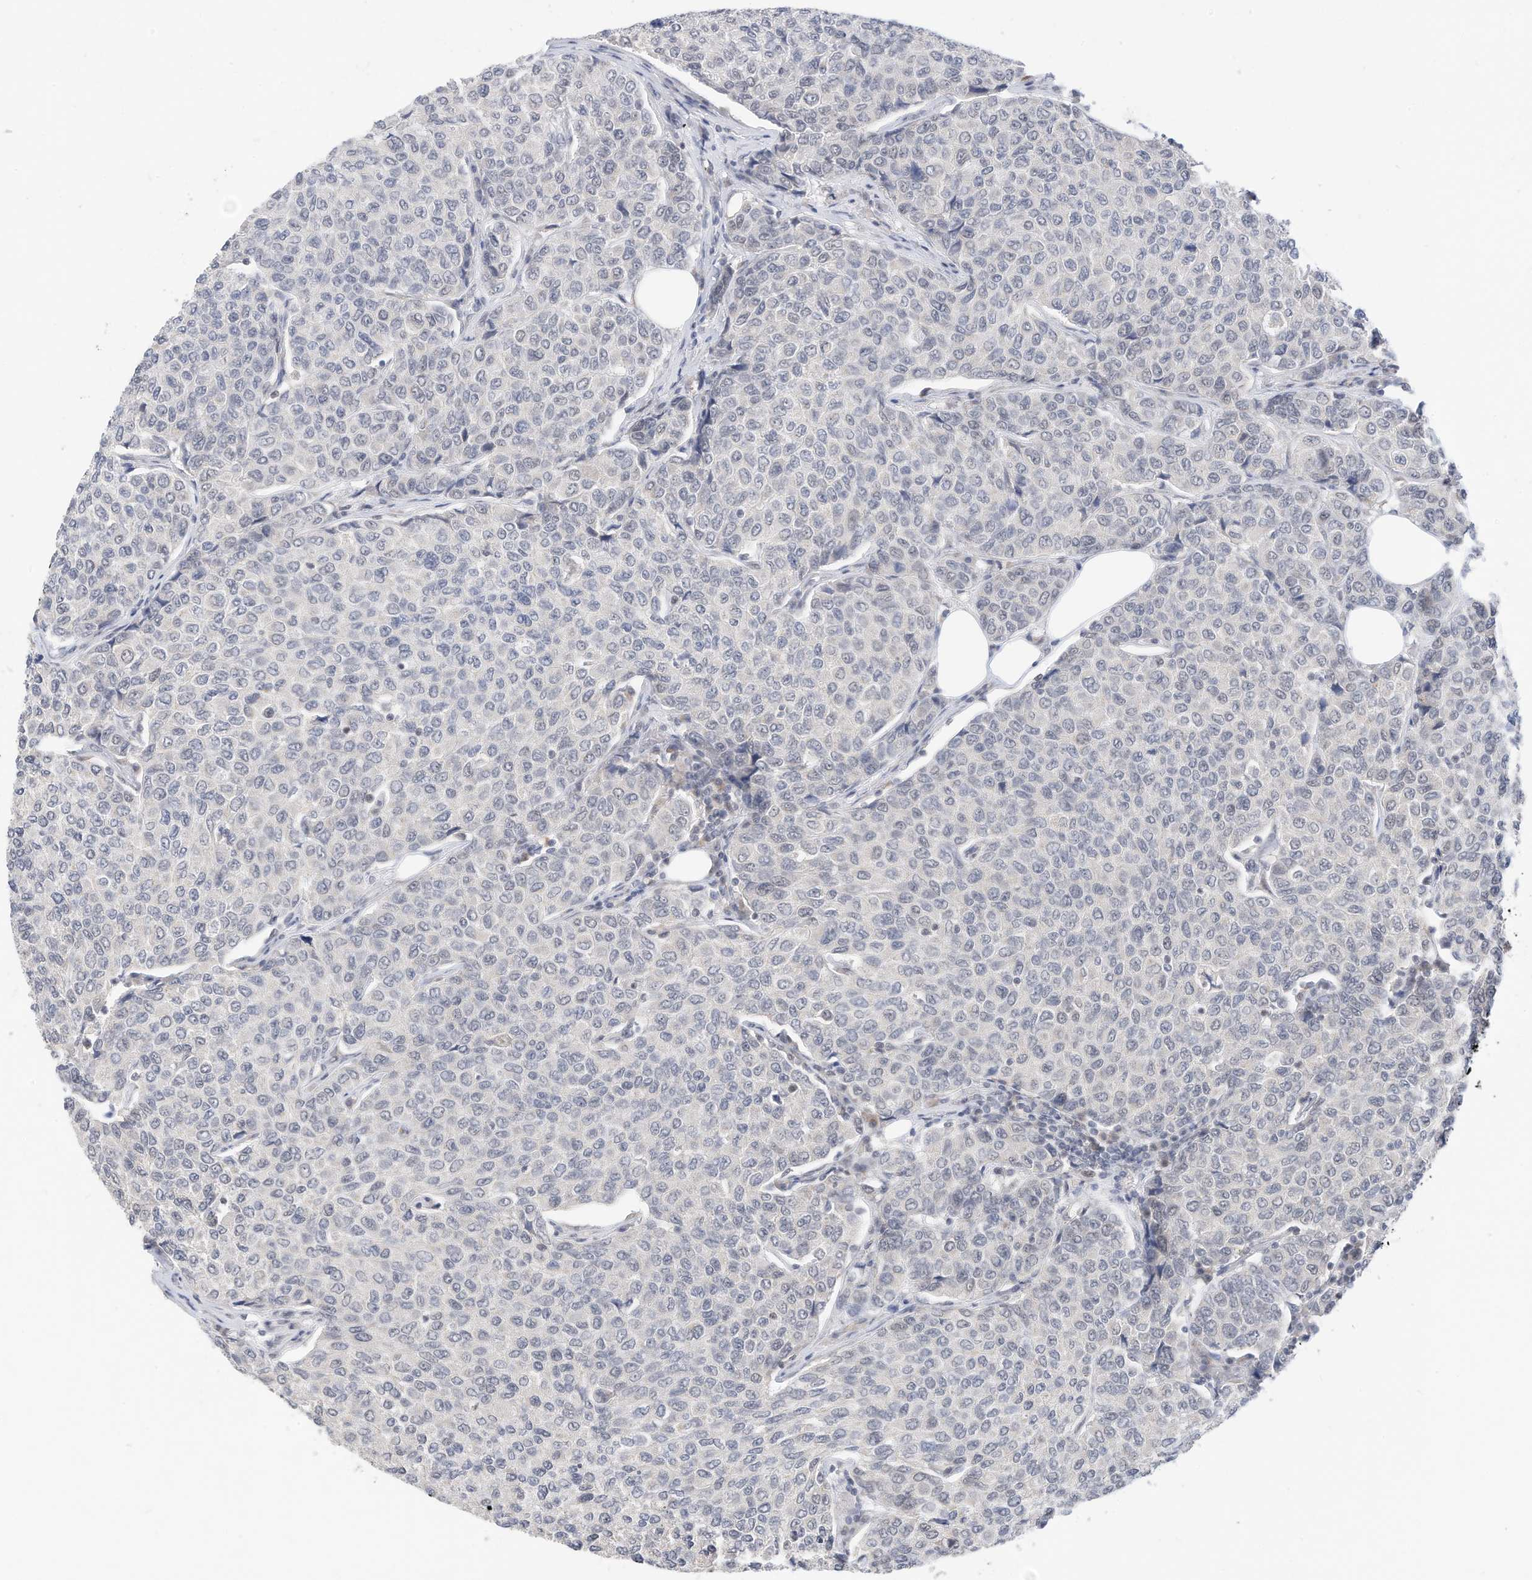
{"staining": {"intensity": "negative", "quantity": "none", "location": "none"}, "tissue": "breast cancer", "cell_type": "Tumor cells", "image_type": "cancer", "snomed": [{"axis": "morphology", "description": "Duct carcinoma"}, {"axis": "topography", "description": "Breast"}], "caption": "Immunohistochemical staining of human breast infiltrating ductal carcinoma reveals no significant positivity in tumor cells.", "gene": "OGT", "patient": {"sex": "female", "age": 55}}